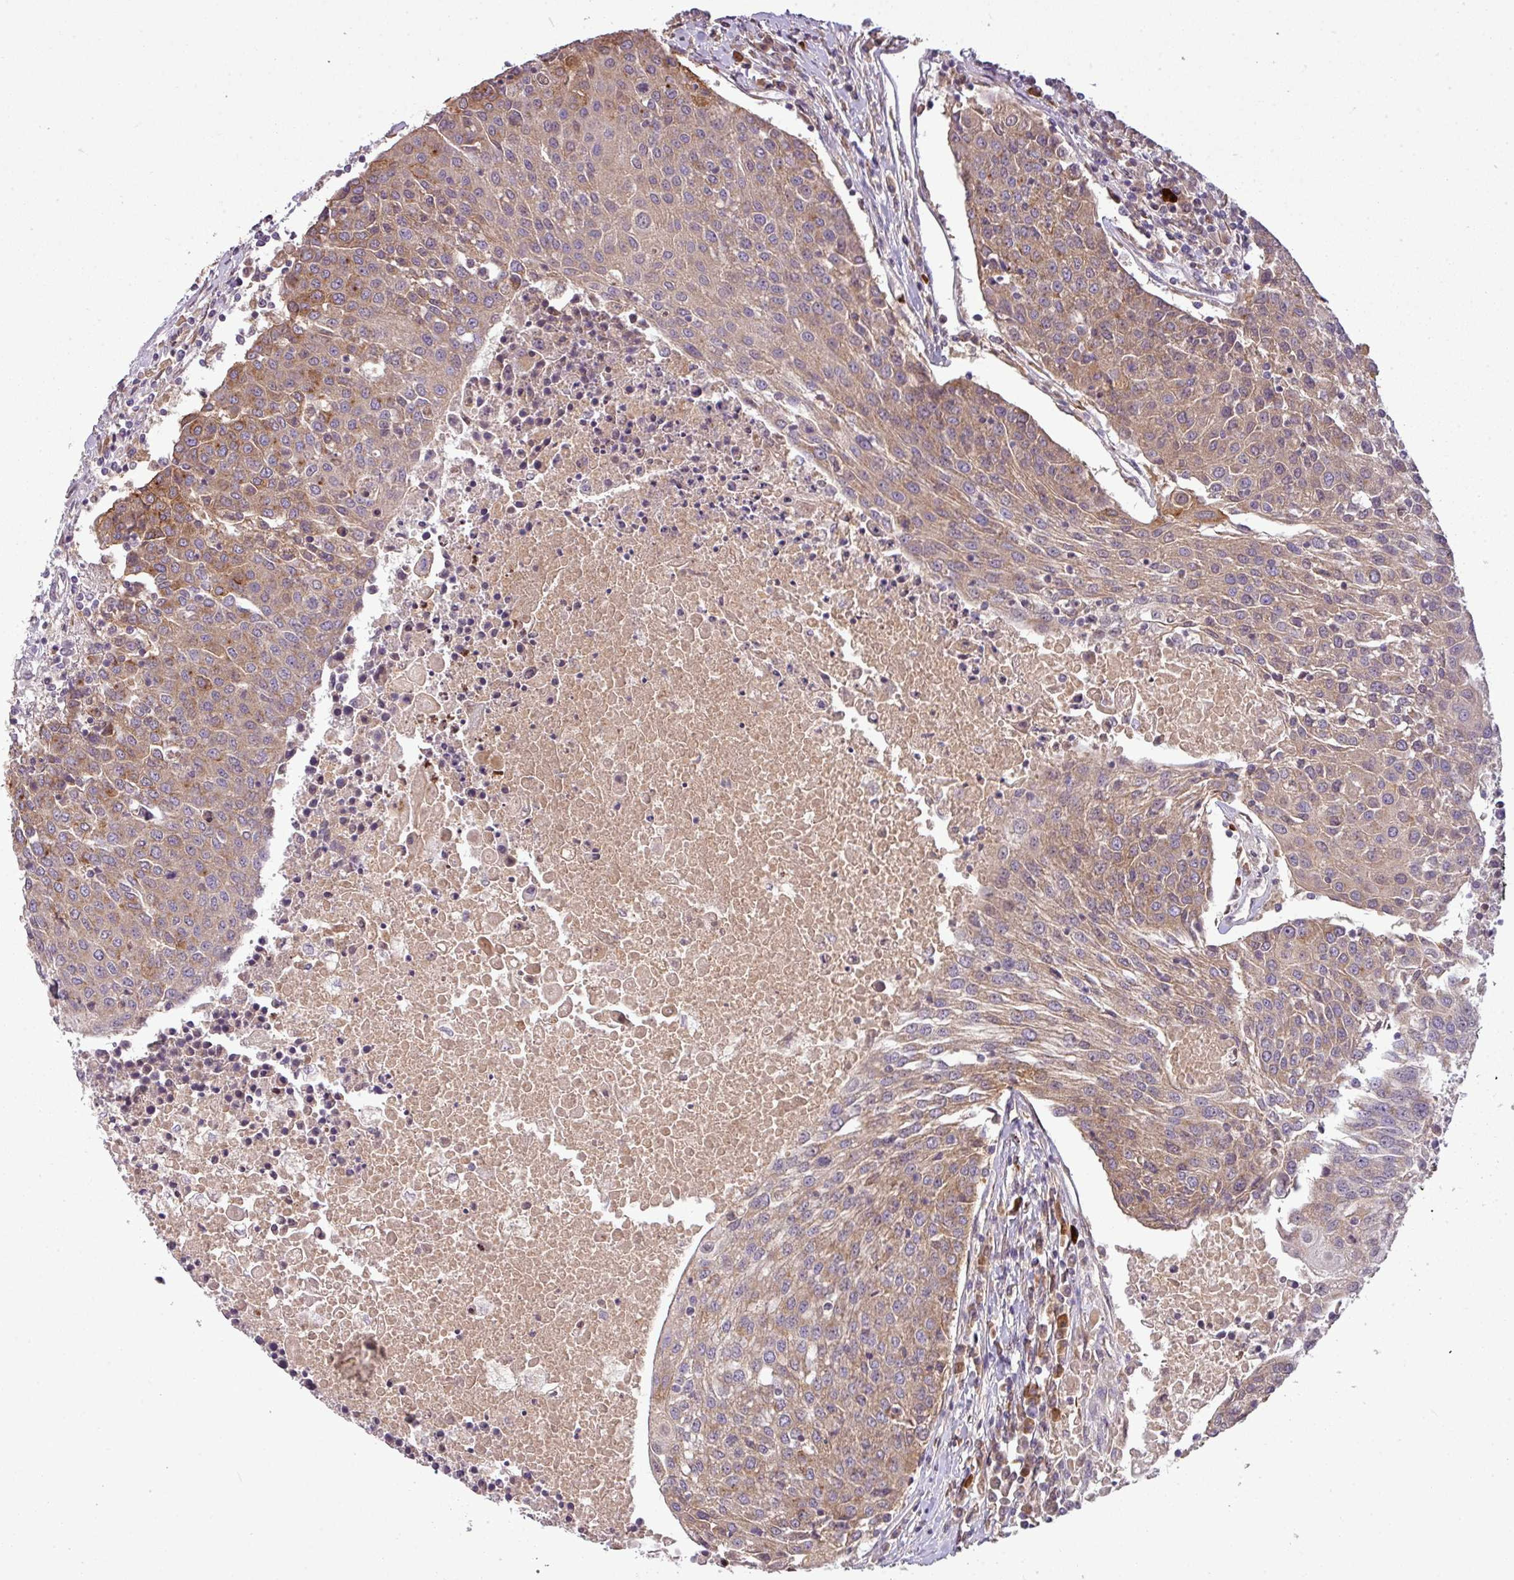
{"staining": {"intensity": "moderate", "quantity": ">75%", "location": "cytoplasmic/membranous"}, "tissue": "urothelial cancer", "cell_type": "Tumor cells", "image_type": "cancer", "snomed": [{"axis": "morphology", "description": "Urothelial carcinoma, High grade"}, {"axis": "topography", "description": "Urinary bladder"}], "caption": "A photomicrograph showing moderate cytoplasmic/membranous staining in approximately >75% of tumor cells in high-grade urothelial carcinoma, as visualized by brown immunohistochemical staining.", "gene": "PAPLN", "patient": {"sex": "female", "age": 85}}